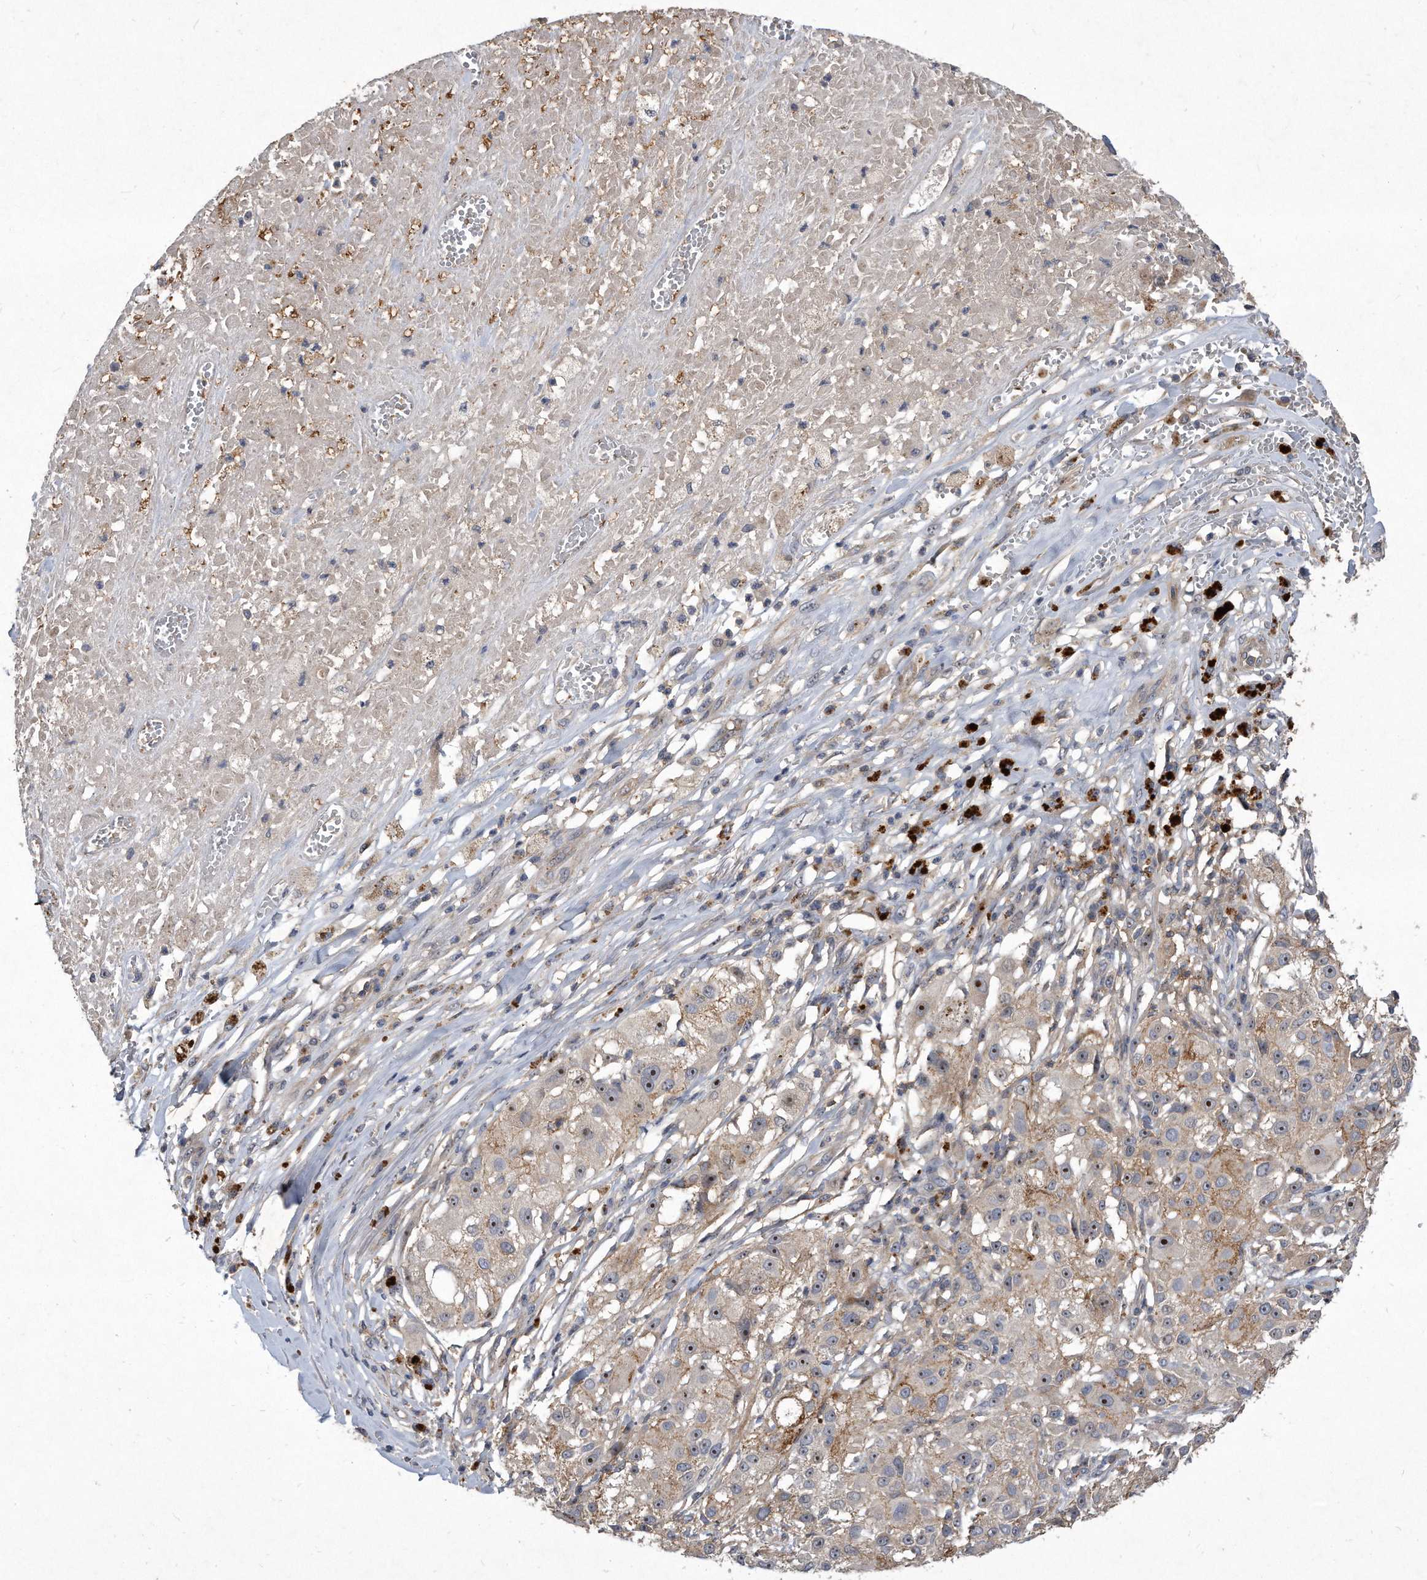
{"staining": {"intensity": "moderate", "quantity": "<25%", "location": "nuclear"}, "tissue": "melanoma", "cell_type": "Tumor cells", "image_type": "cancer", "snomed": [{"axis": "morphology", "description": "Necrosis, NOS"}, {"axis": "morphology", "description": "Malignant melanoma, NOS"}, {"axis": "topography", "description": "Skin"}], "caption": "Protein analysis of melanoma tissue displays moderate nuclear positivity in about <25% of tumor cells. The staining was performed using DAB, with brown indicating positive protein expression. Nuclei are stained blue with hematoxylin.", "gene": "PGBD2", "patient": {"sex": "female", "age": 87}}